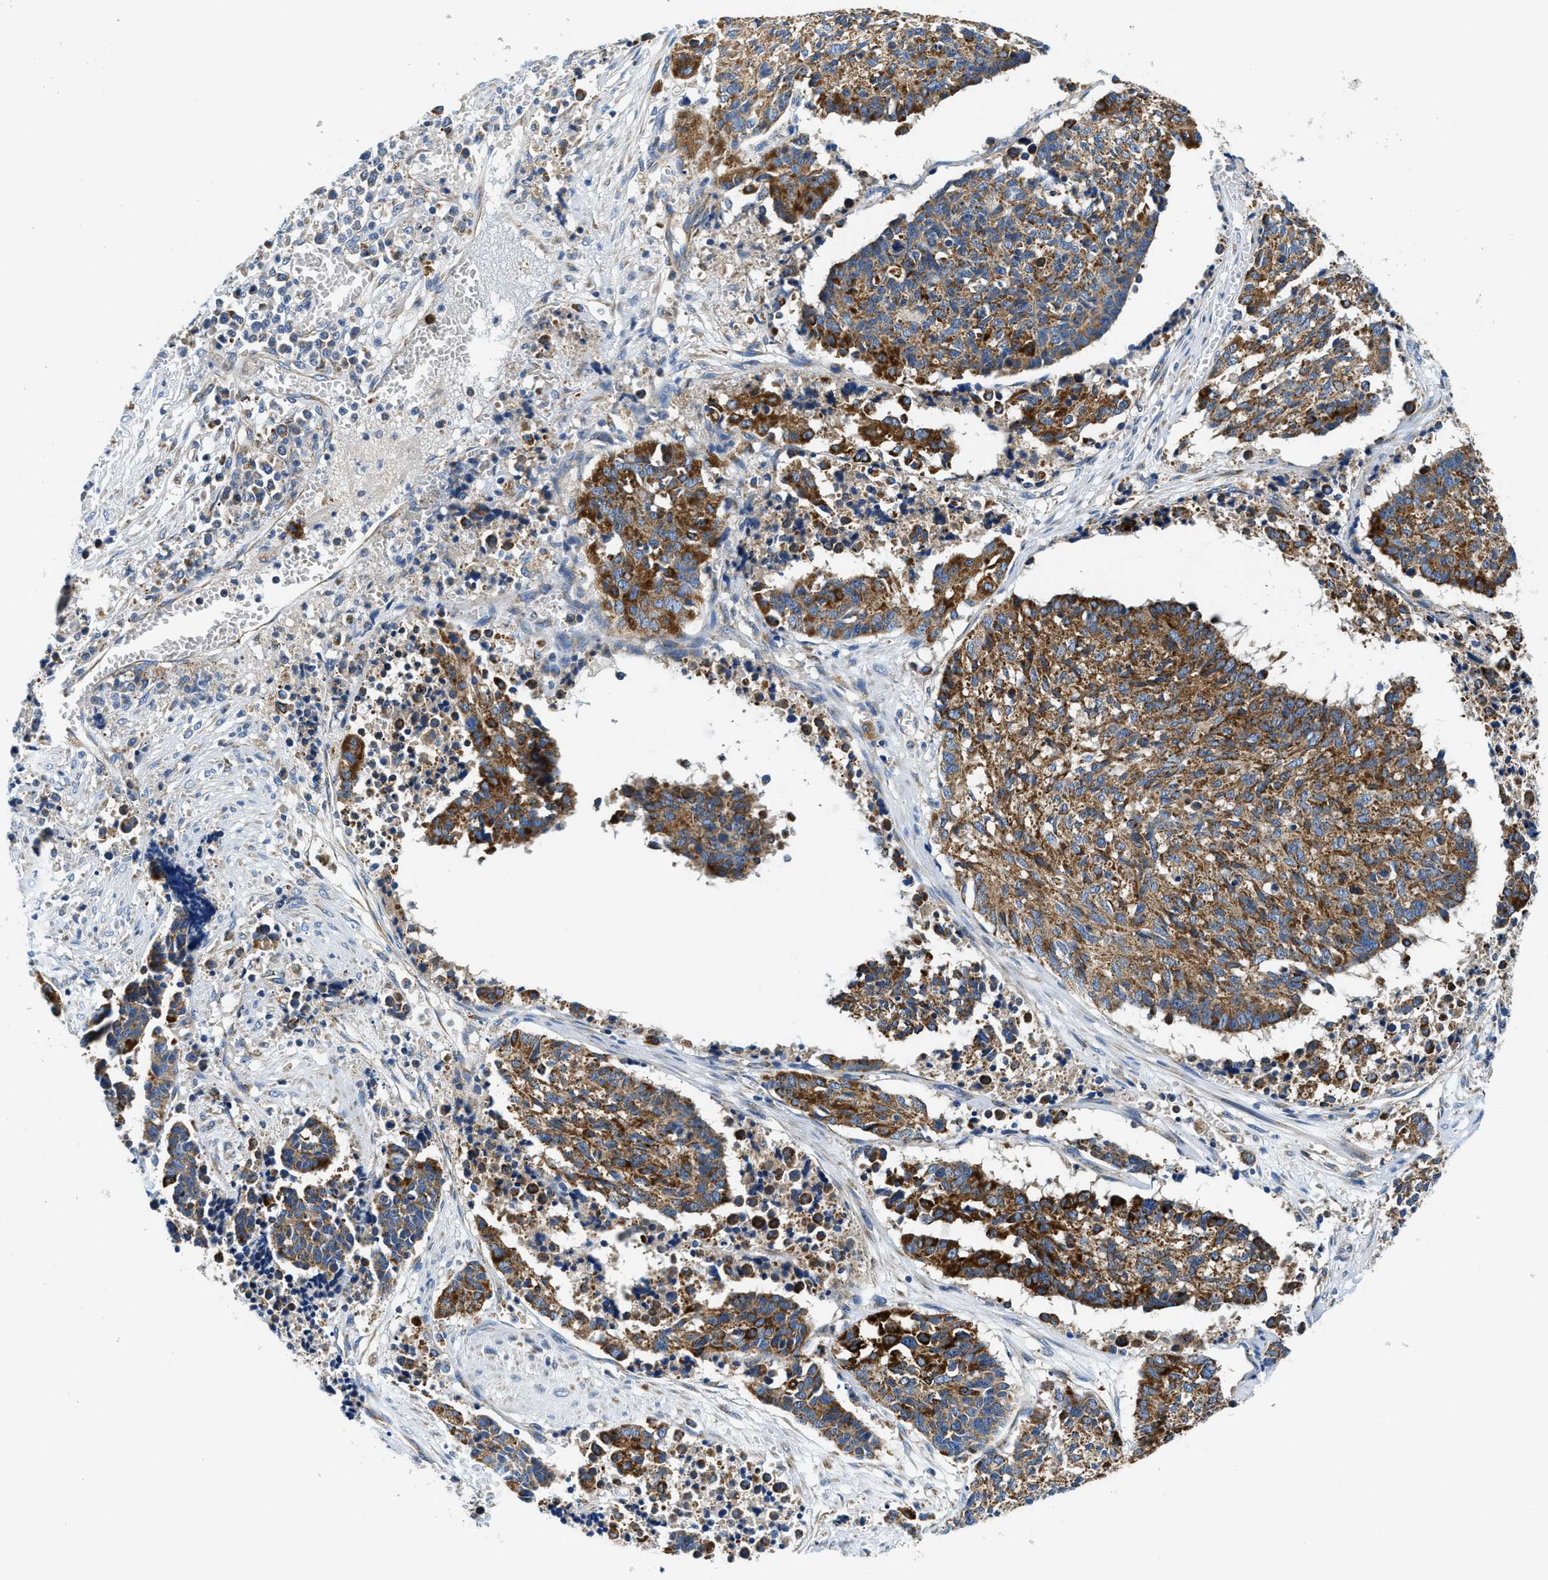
{"staining": {"intensity": "strong", "quantity": ">75%", "location": "cytoplasmic/membranous"}, "tissue": "cervical cancer", "cell_type": "Tumor cells", "image_type": "cancer", "snomed": [{"axis": "morphology", "description": "Squamous cell carcinoma, NOS"}, {"axis": "topography", "description": "Cervix"}], "caption": "This is an image of immunohistochemistry (IHC) staining of squamous cell carcinoma (cervical), which shows strong staining in the cytoplasmic/membranous of tumor cells.", "gene": "SAMD4B", "patient": {"sex": "female", "age": 35}}